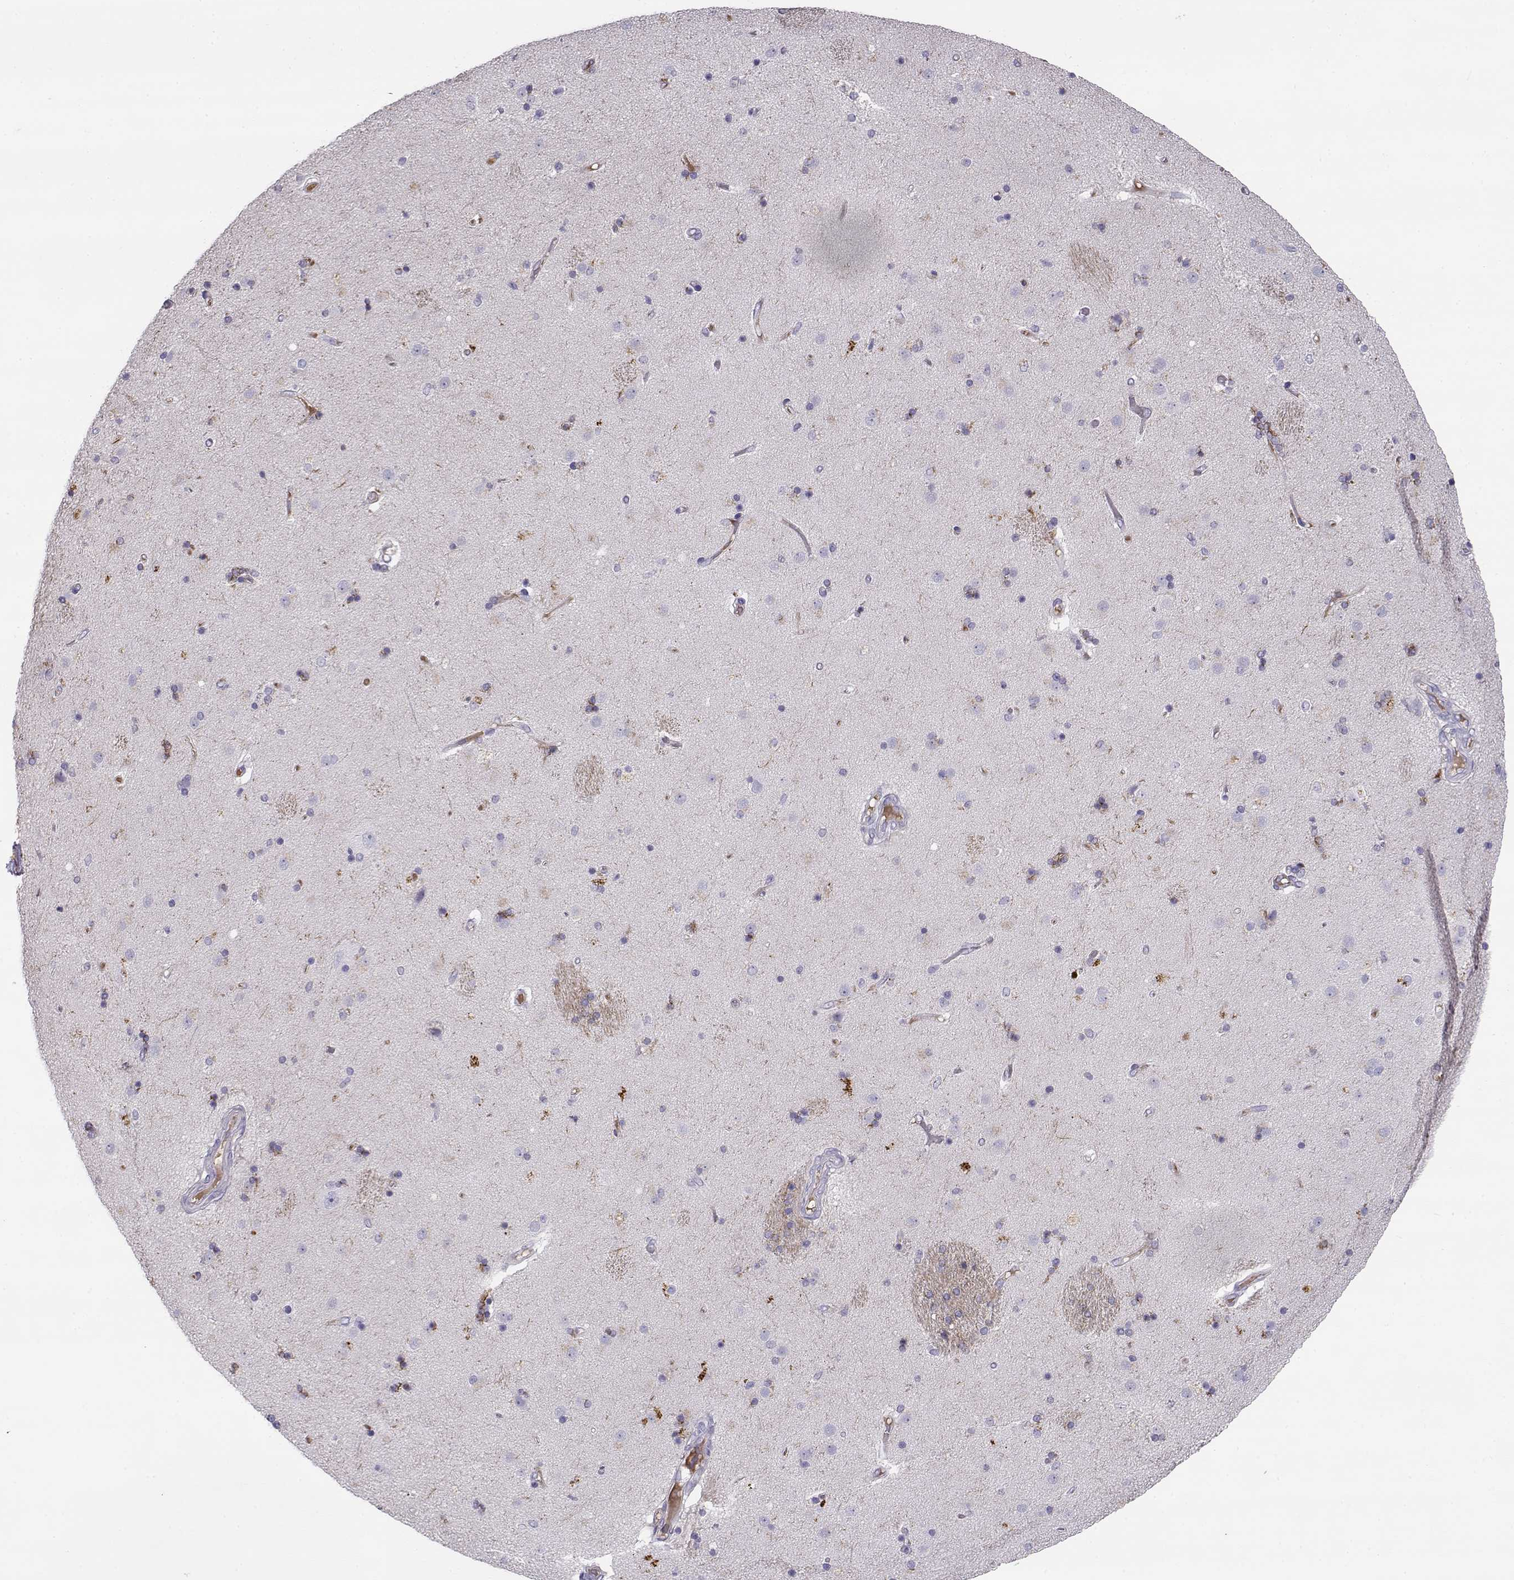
{"staining": {"intensity": "negative", "quantity": "none", "location": "none"}, "tissue": "caudate", "cell_type": "Glial cells", "image_type": "normal", "snomed": [{"axis": "morphology", "description": "Normal tissue, NOS"}, {"axis": "topography", "description": "Lateral ventricle wall"}], "caption": "High magnification brightfield microscopy of unremarkable caudate stained with DAB (brown) and counterstained with hematoxylin (blue): glial cells show no significant expression. Nuclei are stained in blue.", "gene": "SLCO6A1", "patient": {"sex": "male", "age": 54}}